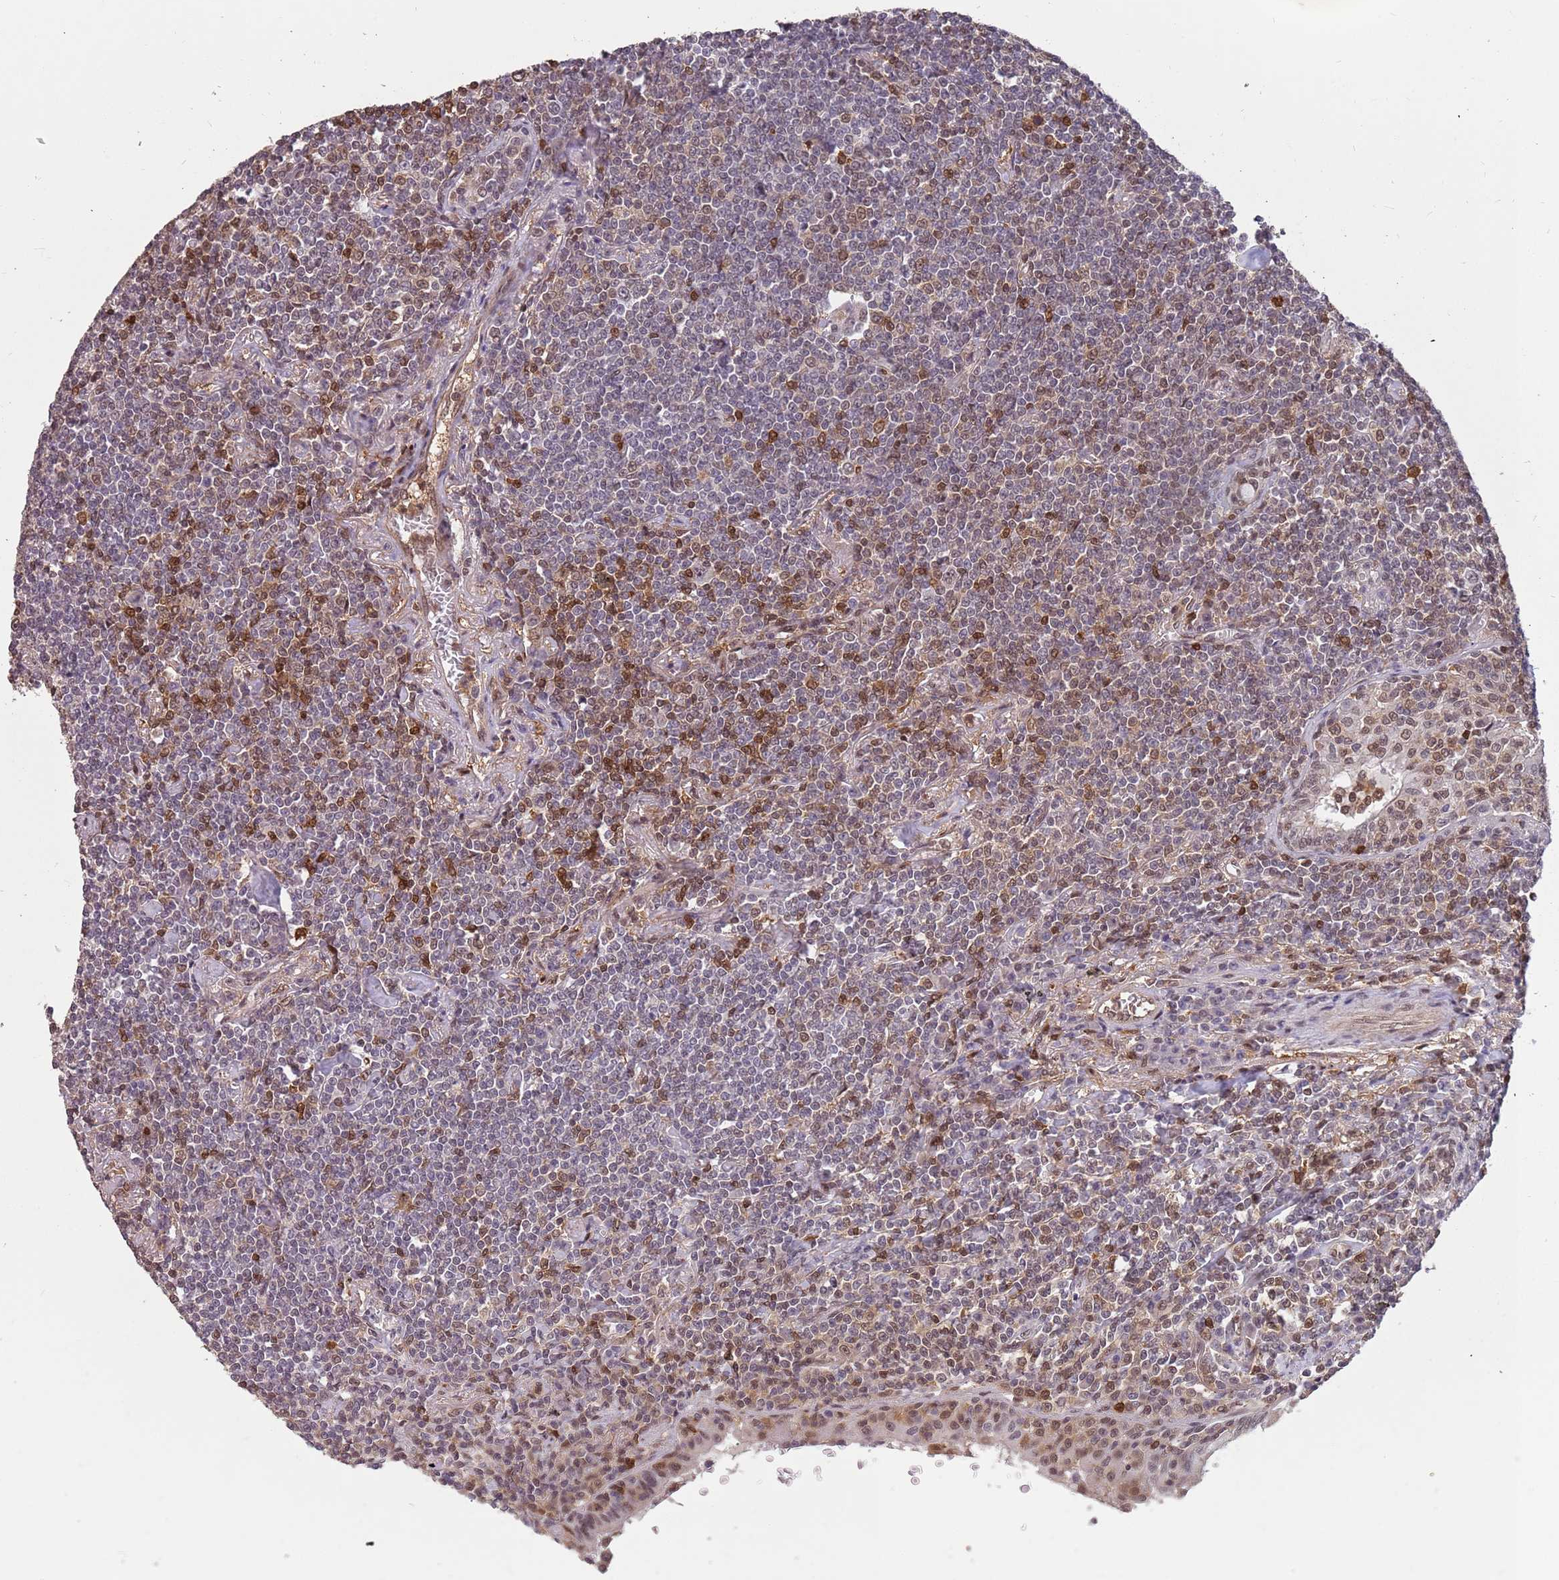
{"staining": {"intensity": "moderate", "quantity": "<25%", "location": "nuclear"}, "tissue": "lymphoma", "cell_type": "Tumor cells", "image_type": "cancer", "snomed": [{"axis": "morphology", "description": "Malignant lymphoma, non-Hodgkin's type, Low grade"}, {"axis": "topography", "description": "Lung"}], "caption": "The image exhibits immunohistochemical staining of malignant lymphoma, non-Hodgkin's type (low-grade). There is moderate nuclear expression is seen in approximately <25% of tumor cells. (DAB (3,3'-diaminobenzidine) = brown stain, brightfield microscopy at high magnification).", "gene": "GBP2", "patient": {"sex": "female", "age": 71}}